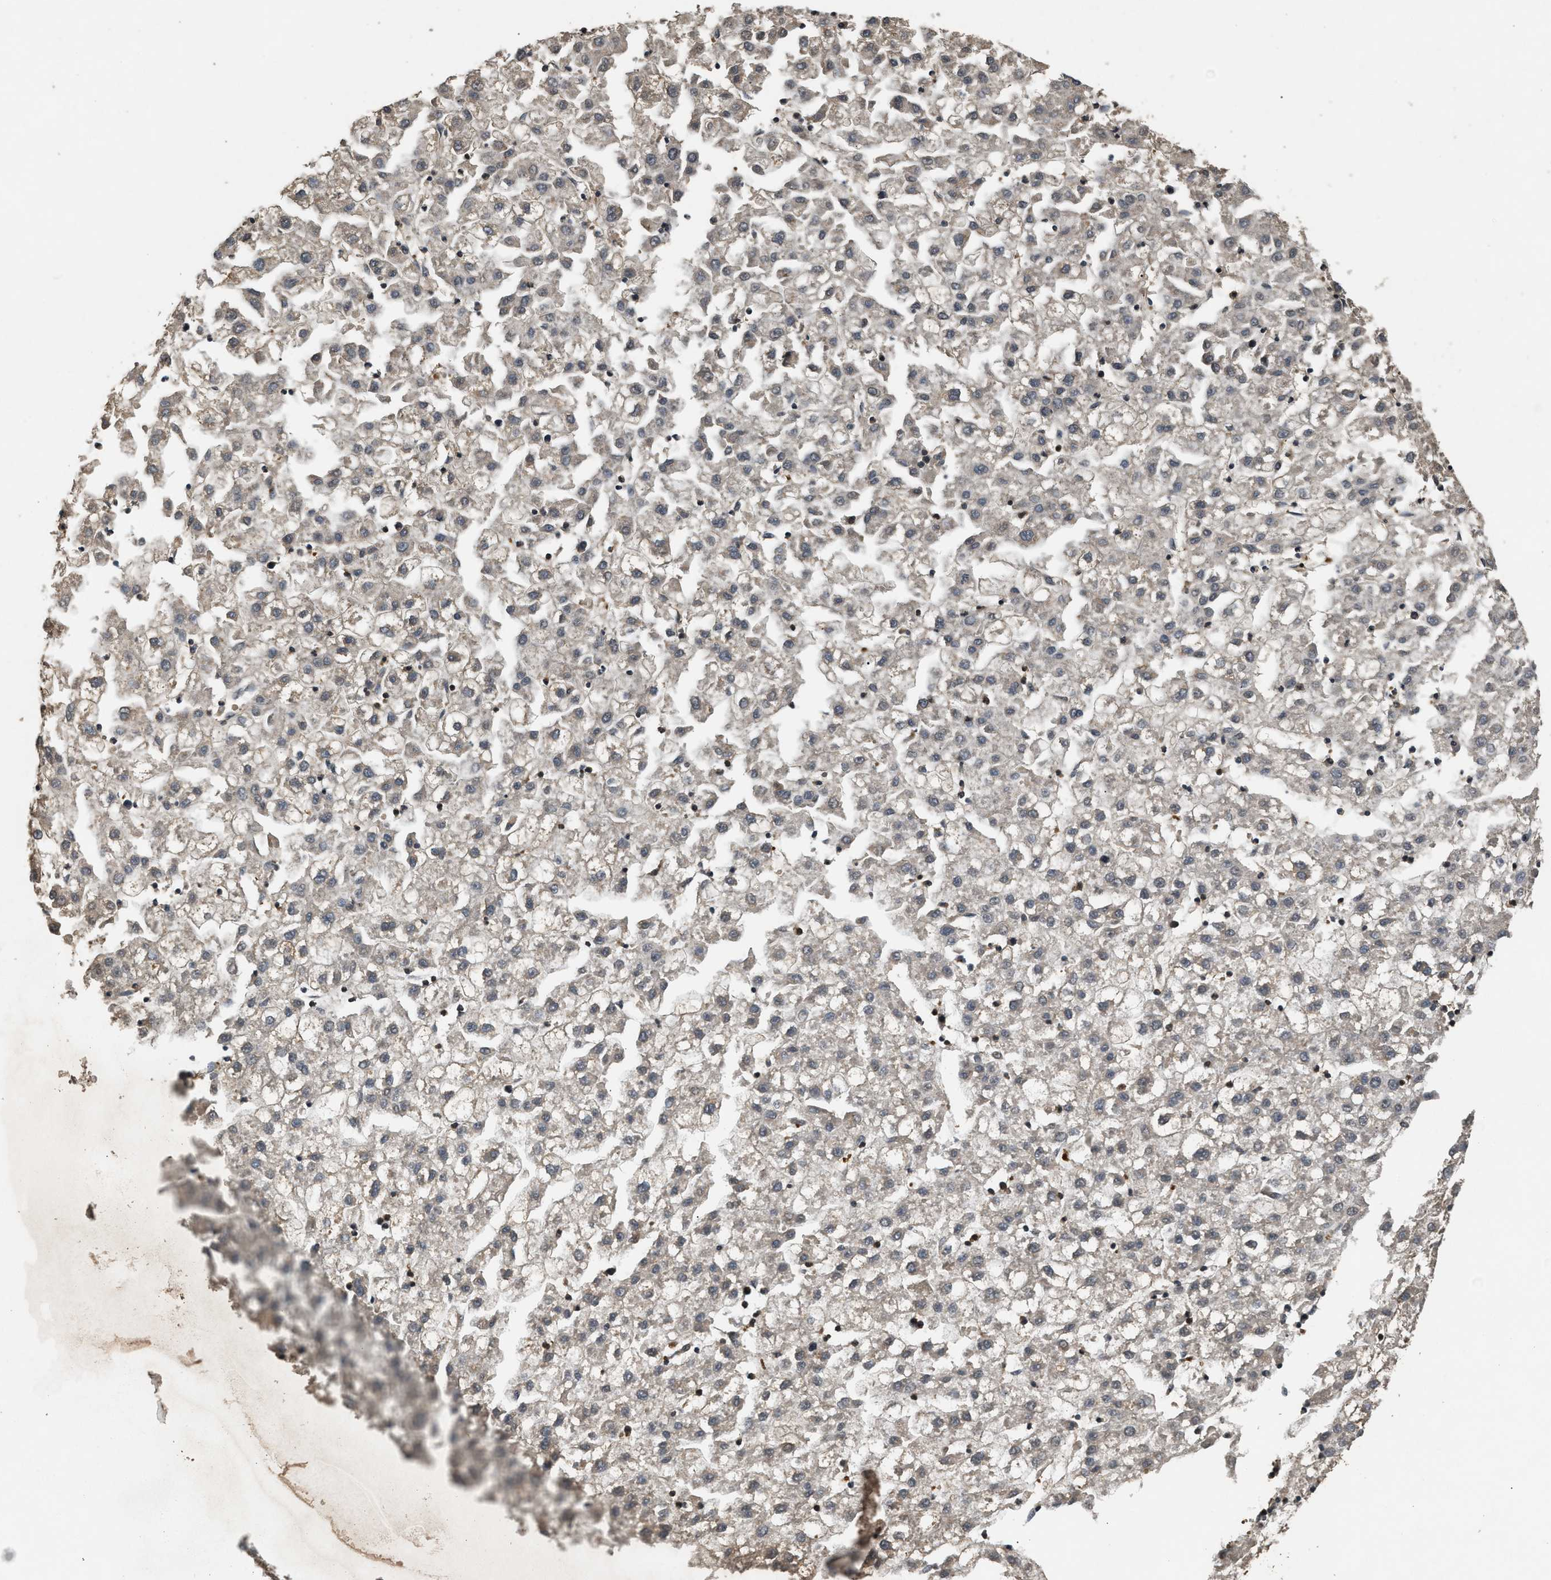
{"staining": {"intensity": "negative", "quantity": "none", "location": "none"}, "tissue": "liver cancer", "cell_type": "Tumor cells", "image_type": "cancer", "snomed": [{"axis": "morphology", "description": "Carcinoma, Hepatocellular, NOS"}, {"axis": "topography", "description": "Liver"}], "caption": "This image is of liver hepatocellular carcinoma stained with IHC to label a protein in brown with the nuclei are counter-stained blue. There is no positivity in tumor cells.", "gene": "ARHGDIA", "patient": {"sex": "male", "age": 72}}